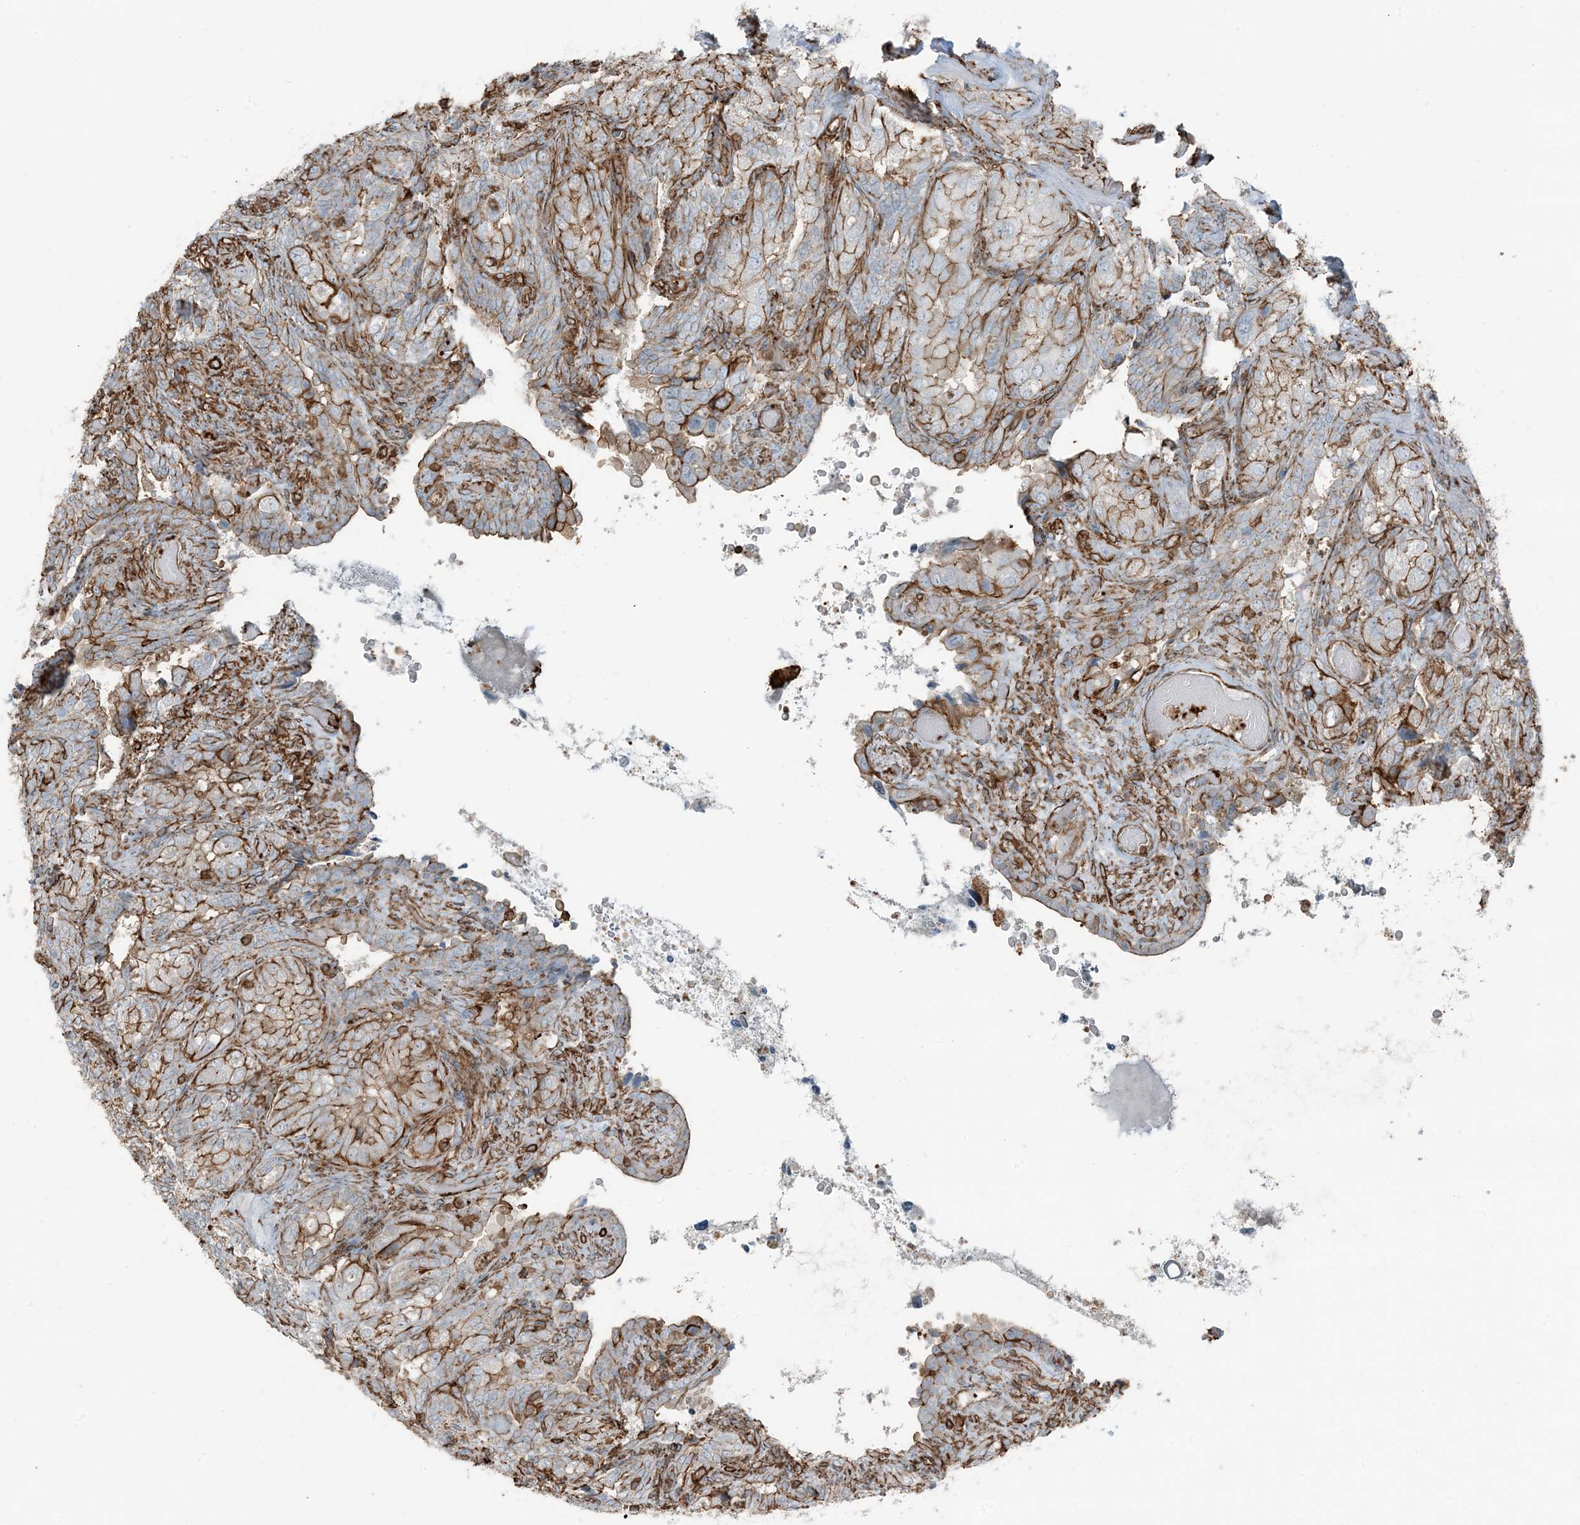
{"staining": {"intensity": "strong", "quantity": "25%-75%", "location": "cytoplasmic/membranous"}, "tissue": "seminal vesicle", "cell_type": "Glandular cells", "image_type": "normal", "snomed": [{"axis": "morphology", "description": "Normal tissue, NOS"}, {"axis": "topography", "description": "Seminal veicle"}, {"axis": "topography", "description": "Peripheral nerve tissue"}], "caption": "A high amount of strong cytoplasmic/membranous expression is appreciated in about 25%-75% of glandular cells in unremarkable seminal vesicle.", "gene": "APOBEC3C", "patient": {"sex": "male", "age": 67}}